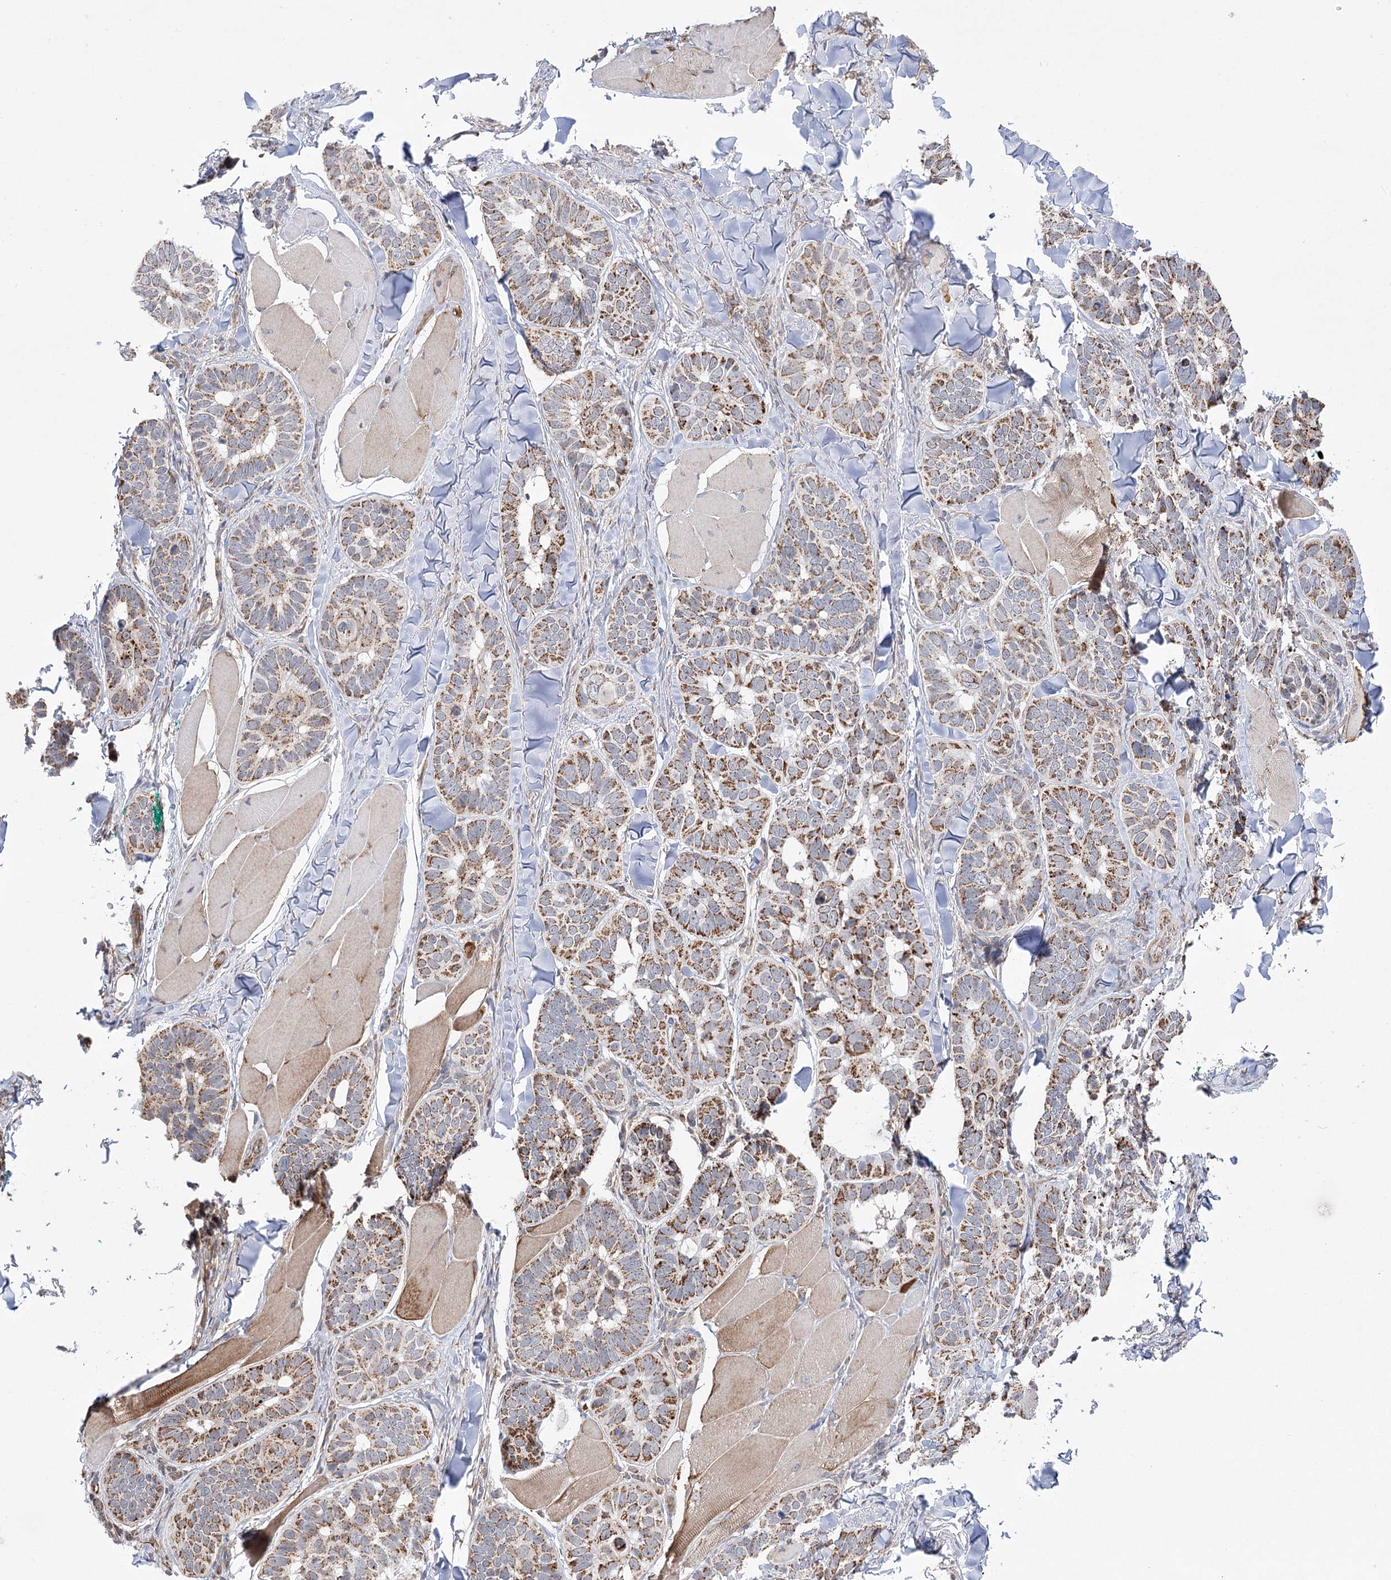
{"staining": {"intensity": "moderate", "quantity": ">75%", "location": "cytoplasmic/membranous"}, "tissue": "skin cancer", "cell_type": "Tumor cells", "image_type": "cancer", "snomed": [{"axis": "morphology", "description": "Basal cell carcinoma"}, {"axis": "topography", "description": "Skin"}], "caption": "Skin cancer was stained to show a protein in brown. There is medium levels of moderate cytoplasmic/membranous staining in approximately >75% of tumor cells.", "gene": "ECHDC3", "patient": {"sex": "male", "age": 62}}